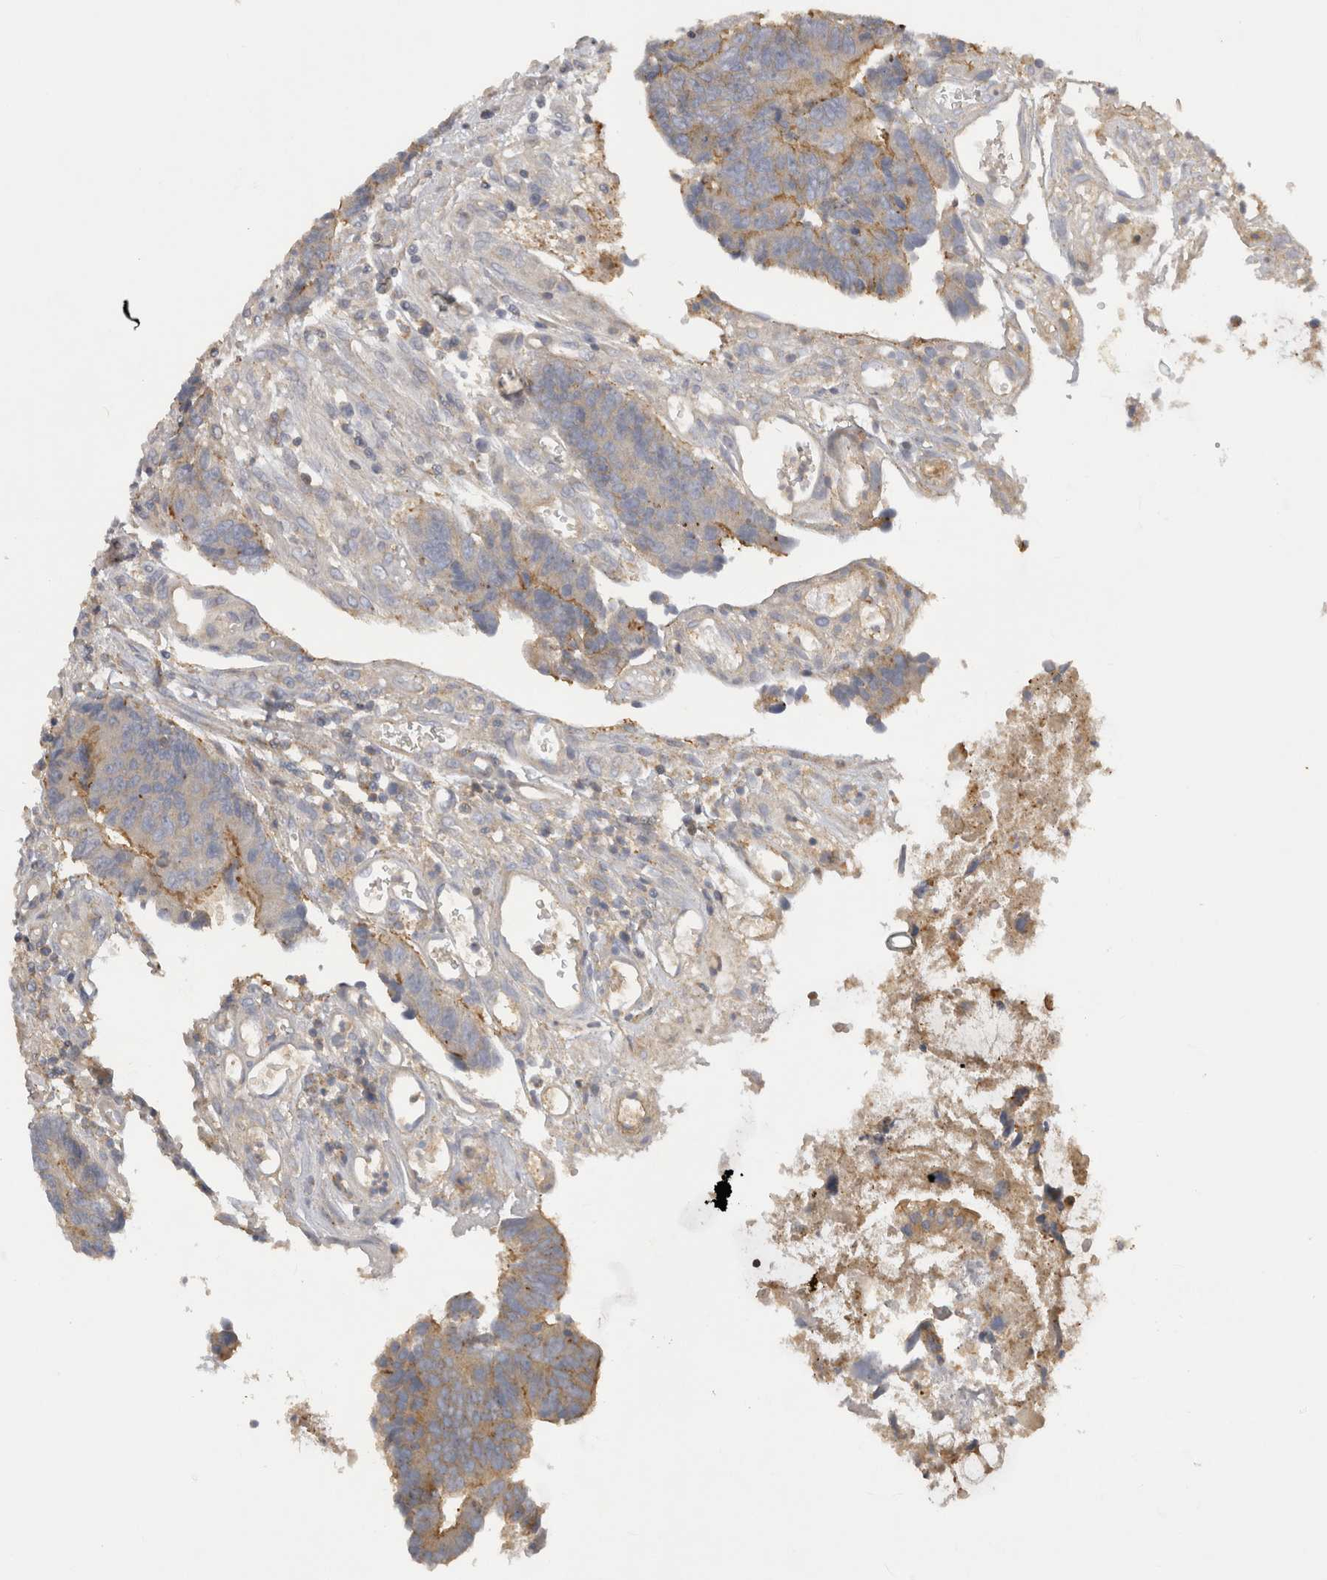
{"staining": {"intensity": "moderate", "quantity": "<25%", "location": "cytoplasmic/membranous"}, "tissue": "colorectal cancer", "cell_type": "Tumor cells", "image_type": "cancer", "snomed": [{"axis": "morphology", "description": "Adenocarcinoma, NOS"}, {"axis": "topography", "description": "Rectum"}], "caption": "An image showing moderate cytoplasmic/membranous expression in approximately <25% of tumor cells in colorectal adenocarcinoma, as visualized by brown immunohistochemical staining.", "gene": "CHMP6", "patient": {"sex": "male", "age": 84}}